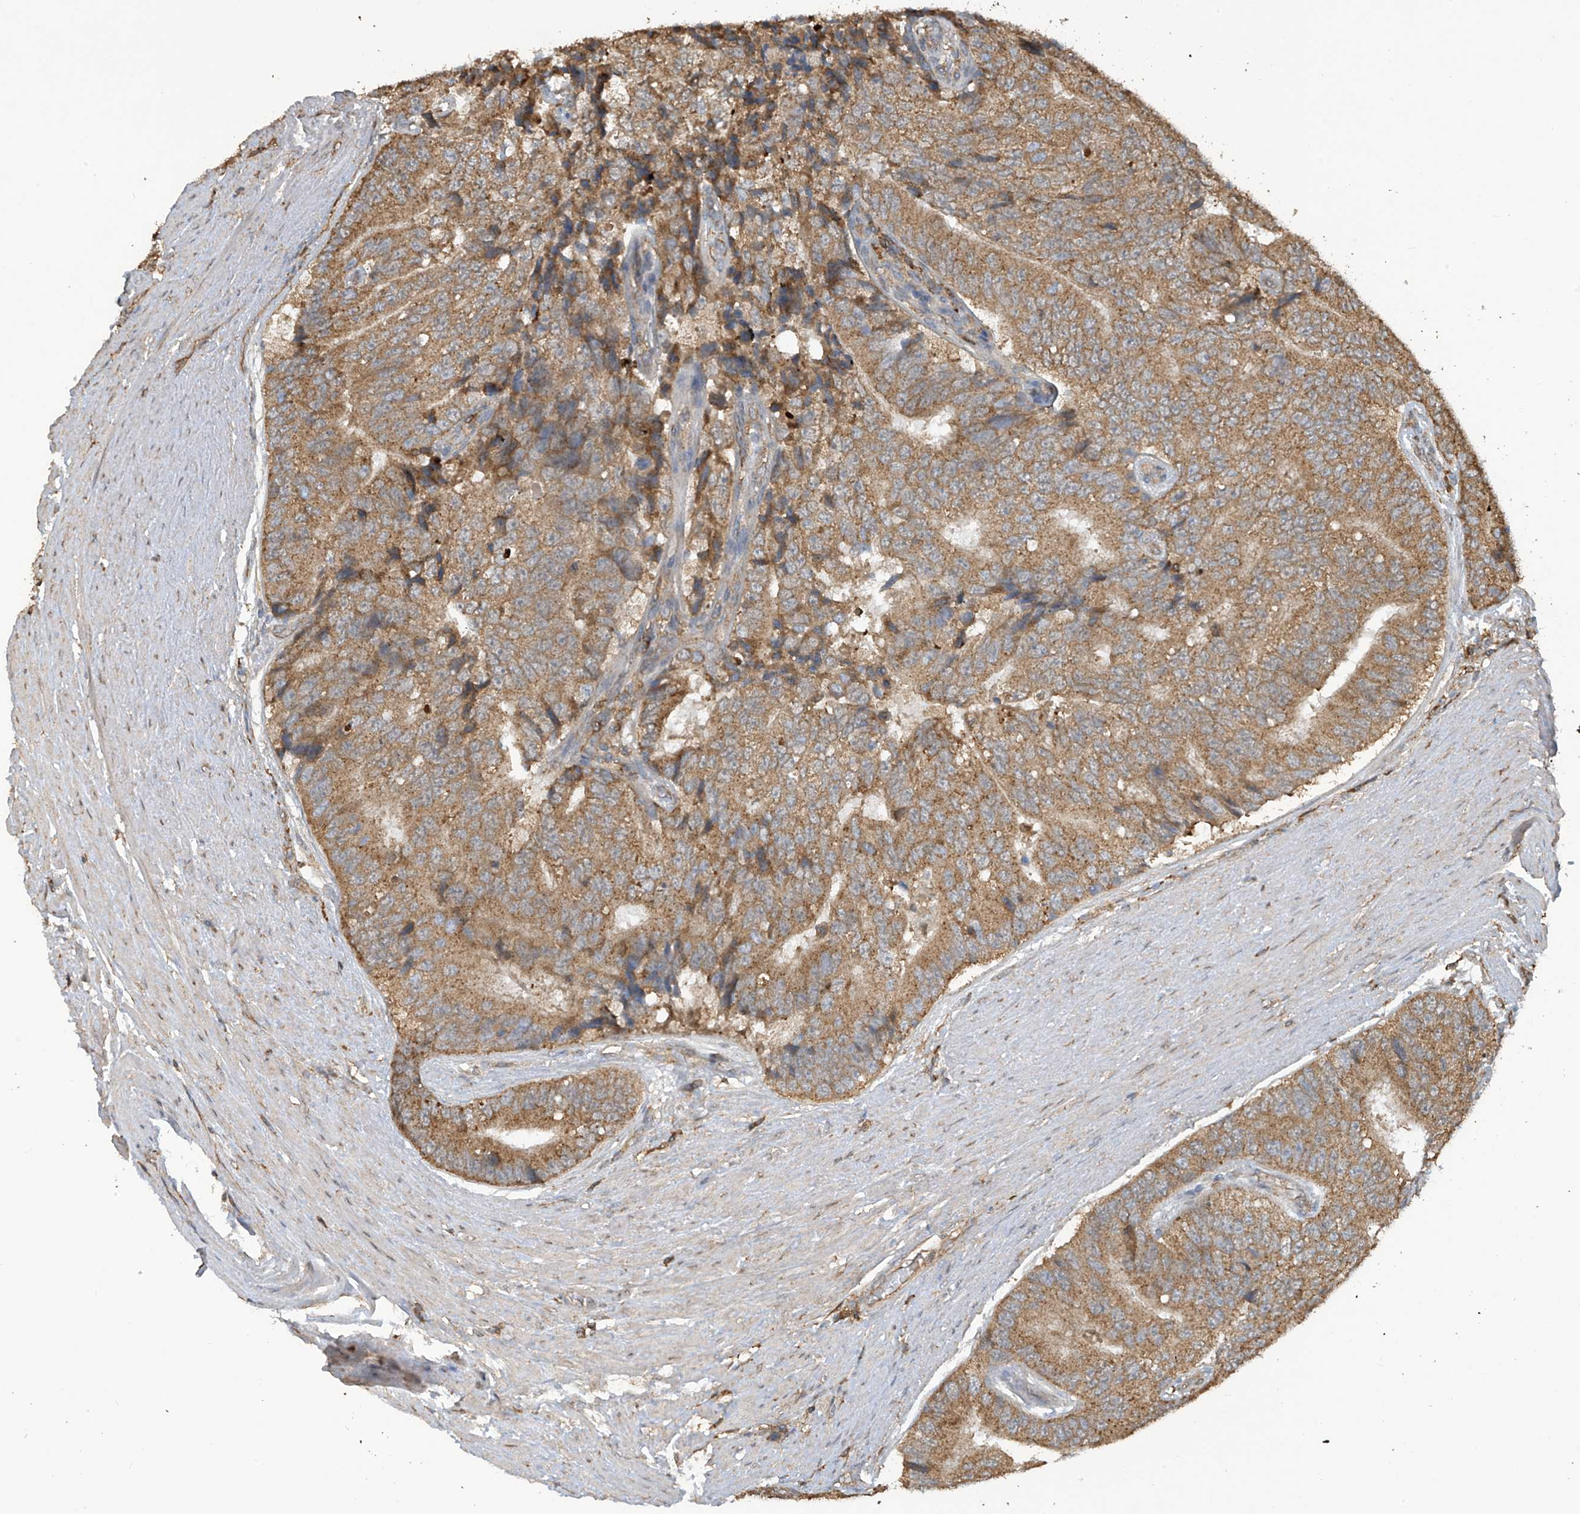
{"staining": {"intensity": "moderate", "quantity": ">75%", "location": "cytoplasmic/membranous"}, "tissue": "prostate cancer", "cell_type": "Tumor cells", "image_type": "cancer", "snomed": [{"axis": "morphology", "description": "Adenocarcinoma, High grade"}, {"axis": "topography", "description": "Prostate"}], "caption": "Human prostate cancer stained with a brown dye exhibits moderate cytoplasmic/membranous positive expression in approximately >75% of tumor cells.", "gene": "COX10", "patient": {"sex": "male", "age": 70}}